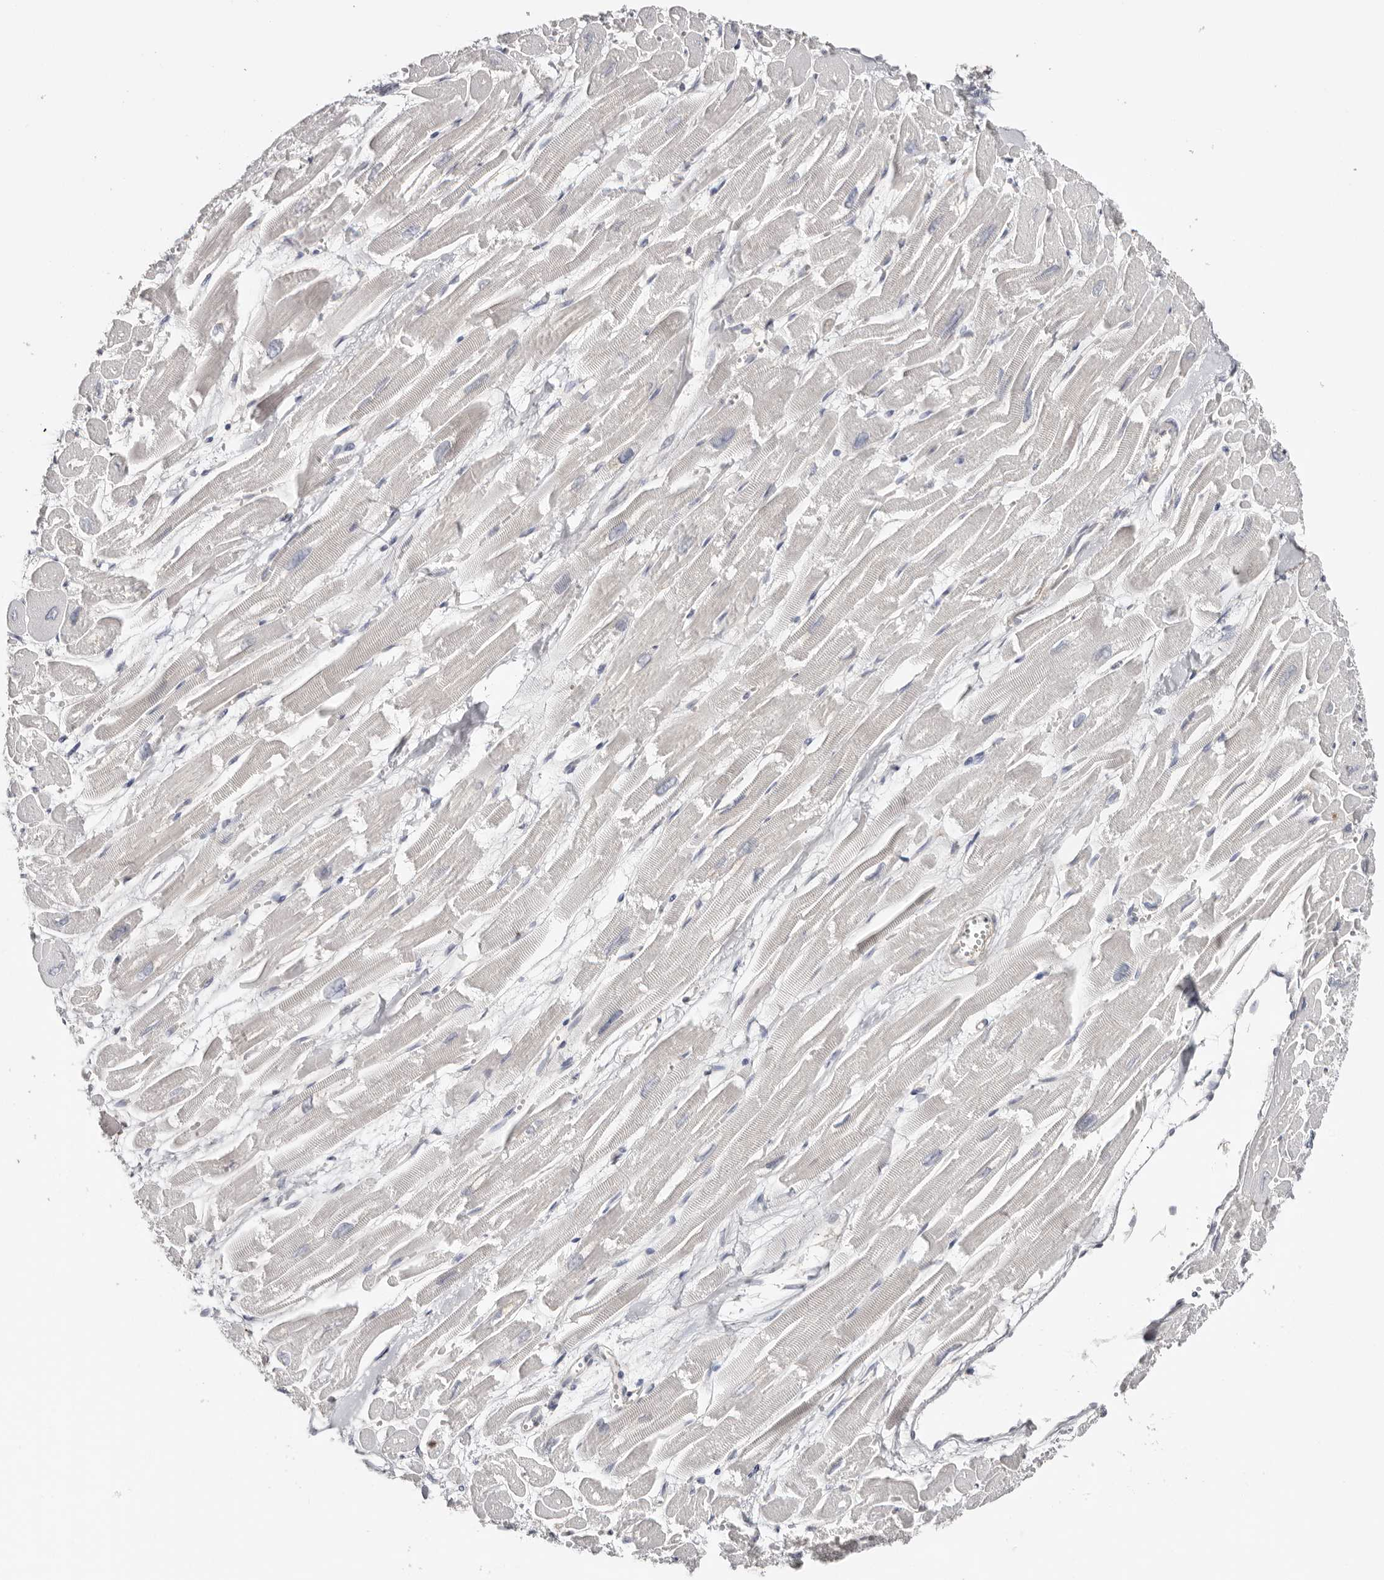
{"staining": {"intensity": "negative", "quantity": "none", "location": "none"}, "tissue": "heart muscle", "cell_type": "Cardiomyocytes", "image_type": "normal", "snomed": [{"axis": "morphology", "description": "Normal tissue, NOS"}, {"axis": "topography", "description": "Heart"}], "caption": "Immunohistochemistry (IHC) photomicrograph of normal heart muscle: heart muscle stained with DAB exhibits no significant protein staining in cardiomyocytes.", "gene": "S100A14", "patient": {"sex": "male", "age": 54}}